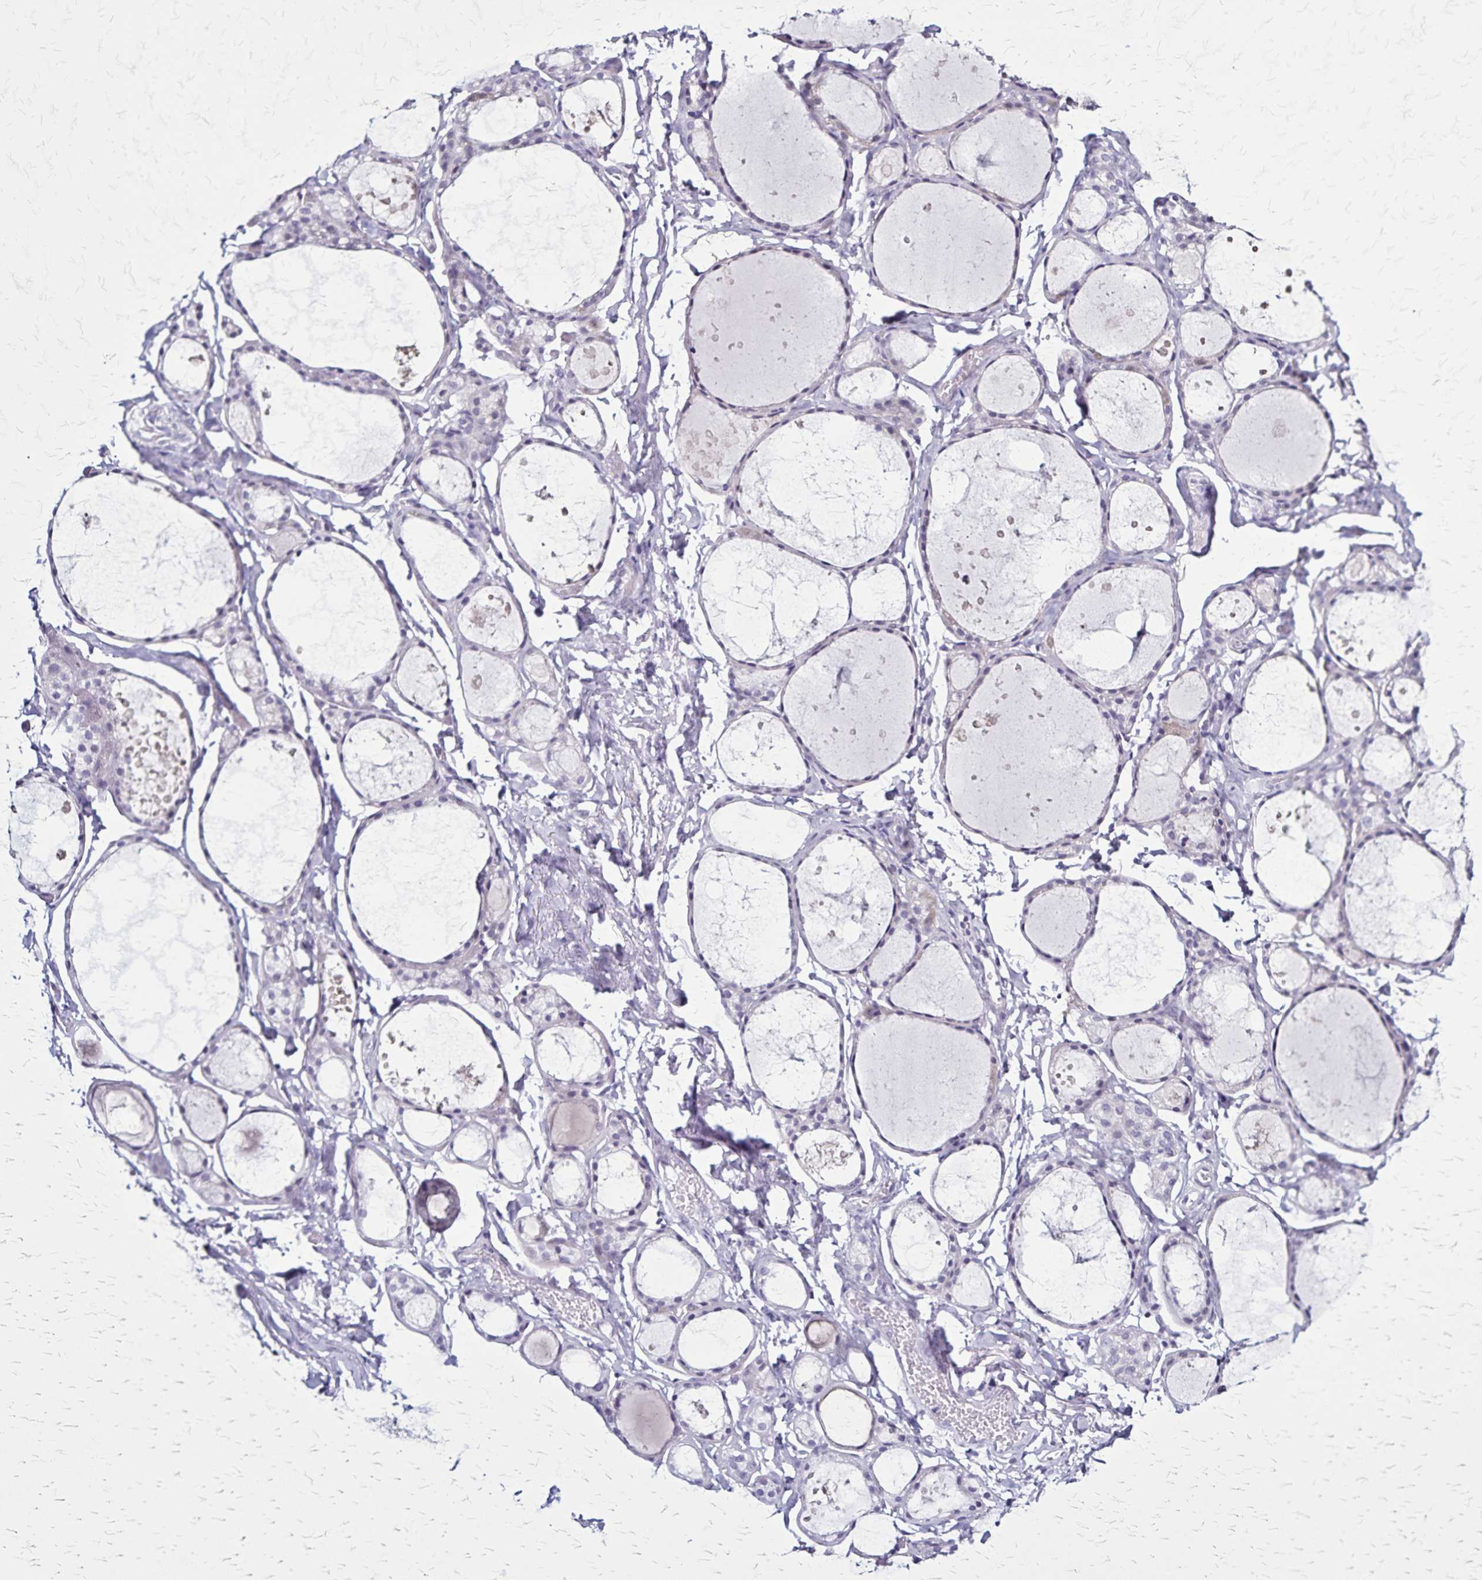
{"staining": {"intensity": "negative", "quantity": "none", "location": "none"}, "tissue": "thyroid gland", "cell_type": "Glandular cells", "image_type": "normal", "snomed": [{"axis": "morphology", "description": "Normal tissue, NOS"}, {"axis": "topography", "description": "Thyroid gland"}], "caption": "A high-resolution image shows IHC staining of normal thyroid gland, which demonstrates no significant expression in glandular cells. (Brightfield microscopy of DAB (3,3'-diaminobenzidine) immunohistochemistry (IHC) at high magnification).", "gene": "PLXNA4", "patient": {"sex": "male", "age": 68}}